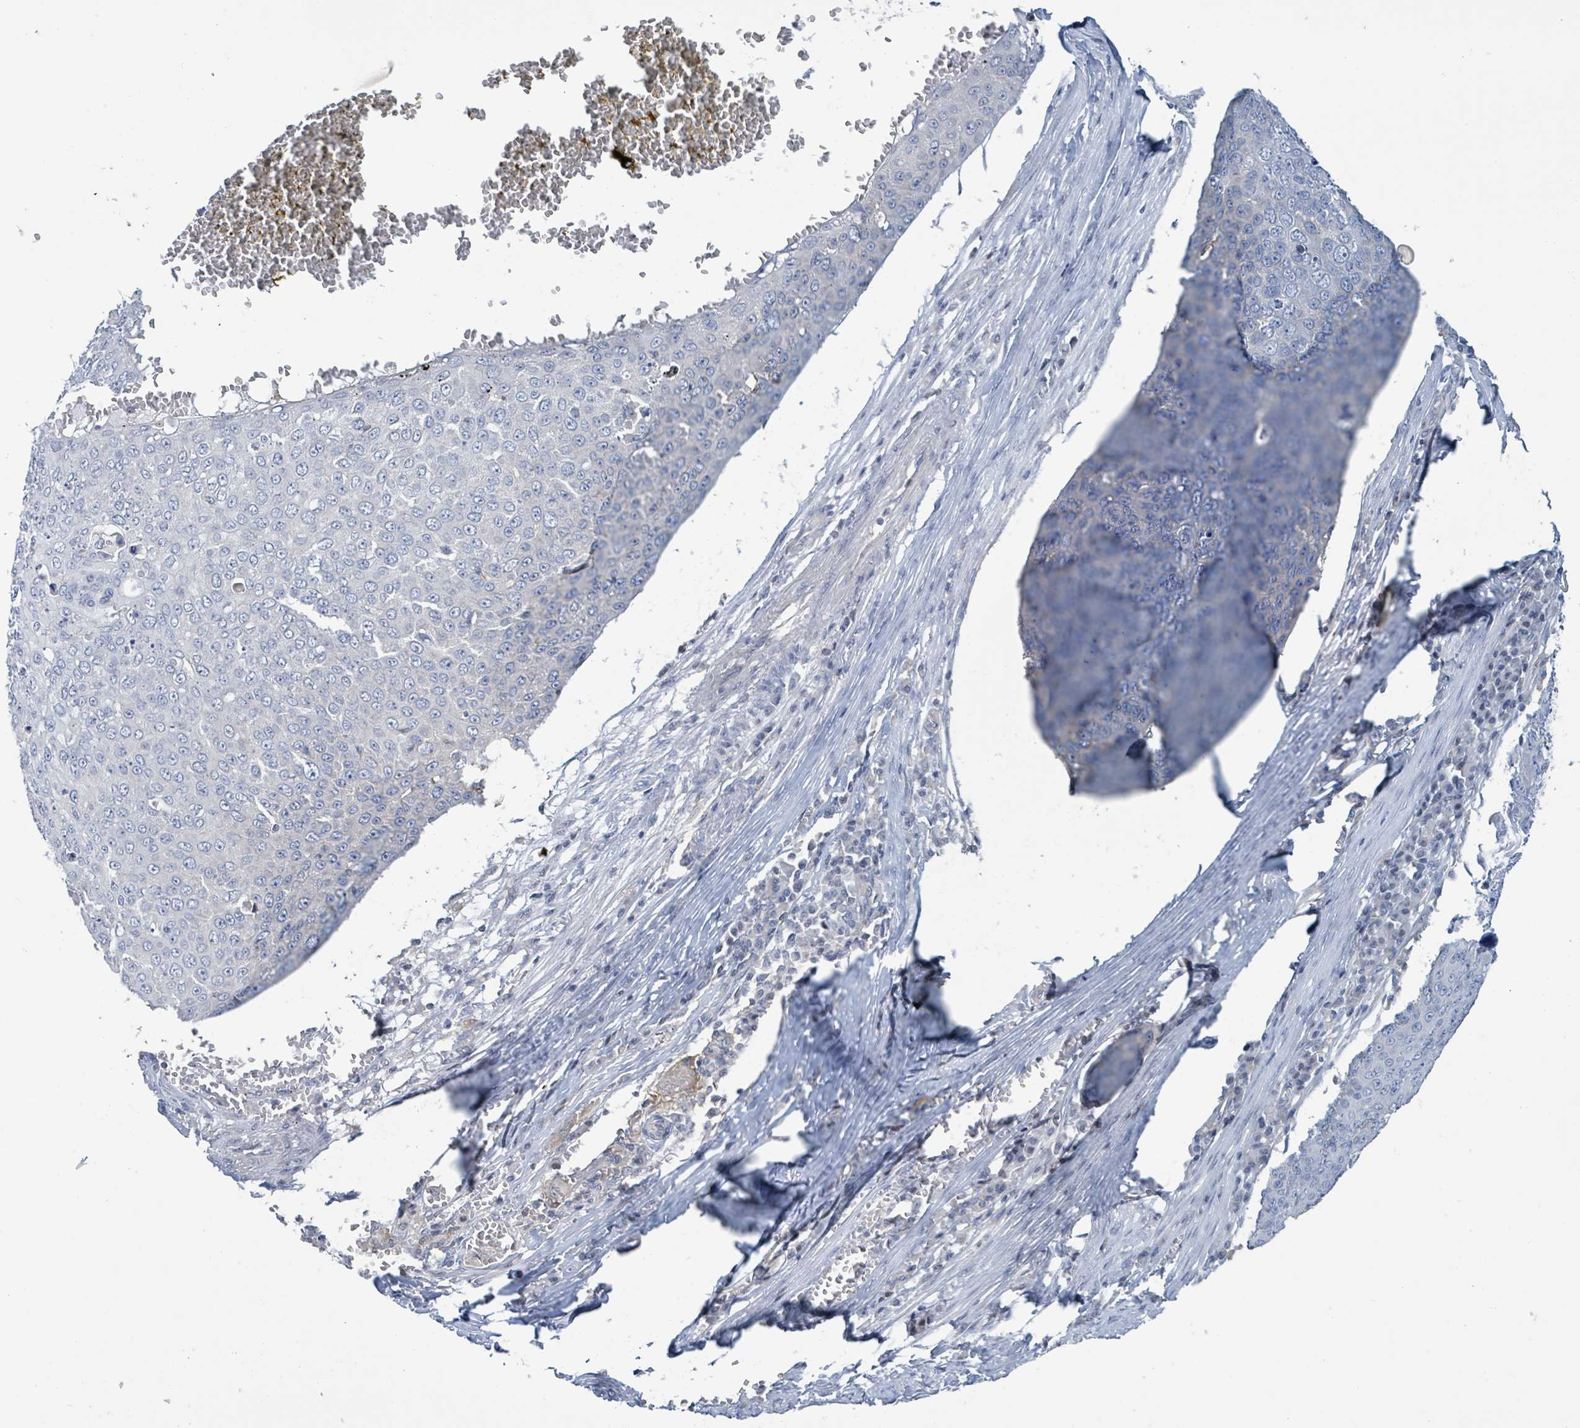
{"staining": {"intensity": "negative", "quantity": "none", "location": "none"}, "tissue": "skin cancer", "cell_type": "Tumor cells", "image_type": "cancer", "snomed": [{"axis": "morphology", "description": "Squamous cell carcinoma, NOS"}, {"axis": "topography", "description": "Skin"}], "caption": "DAB (3,3'-diaminobenzidine) immunohistochemical staining of human skin squamous cell carcinoma shows no significant expression in tumor cells. (Brightfield microscopy of DAB (3,3'-diaminobenzidine) immunohistochemistry (IHC) at high magnification).", "gene": "DGKZ", "patient": {"sex": "male", "age": 71}}